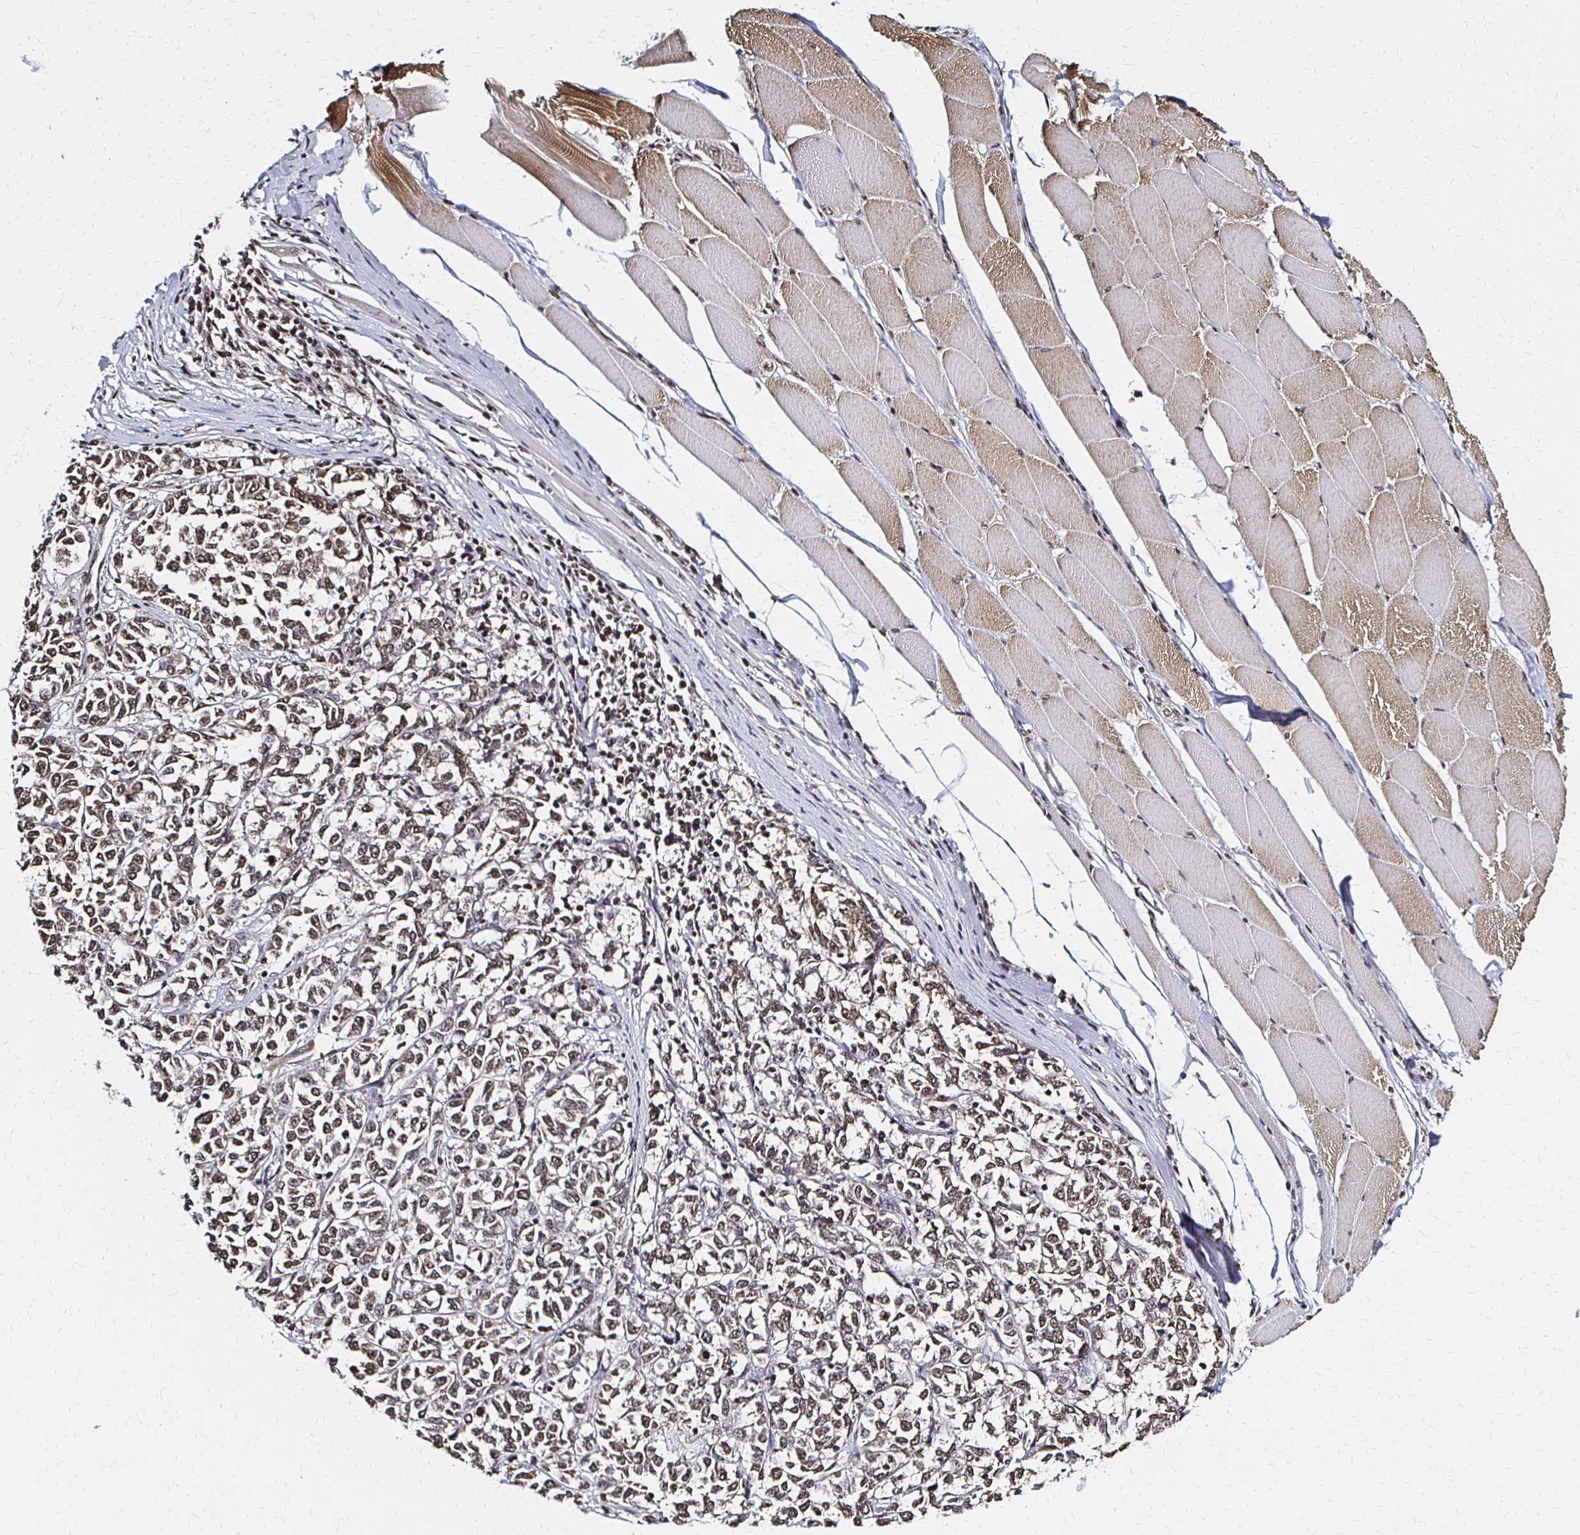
{"staining": {"intensity": "weak", "quantity": ">75%", "location": "cytoplasmic/membranous,nuclear"}, "tissue": "melanoma", "cell_type": "Tumor cells", "image_type": "cancer", "snomed": [{"axis": "morphology", "description": "Malignant melanoma, NOS"}, {"axis": "topography", "description": "Skin"}], "caption": "Protein staining of melanoma tissue shows weak cytoplasmic/membranous and nuclear positivity in approximately >75% of tumor cells.", "gene": "HOXA9", "patient": {"sex": "female", "age": 72}}